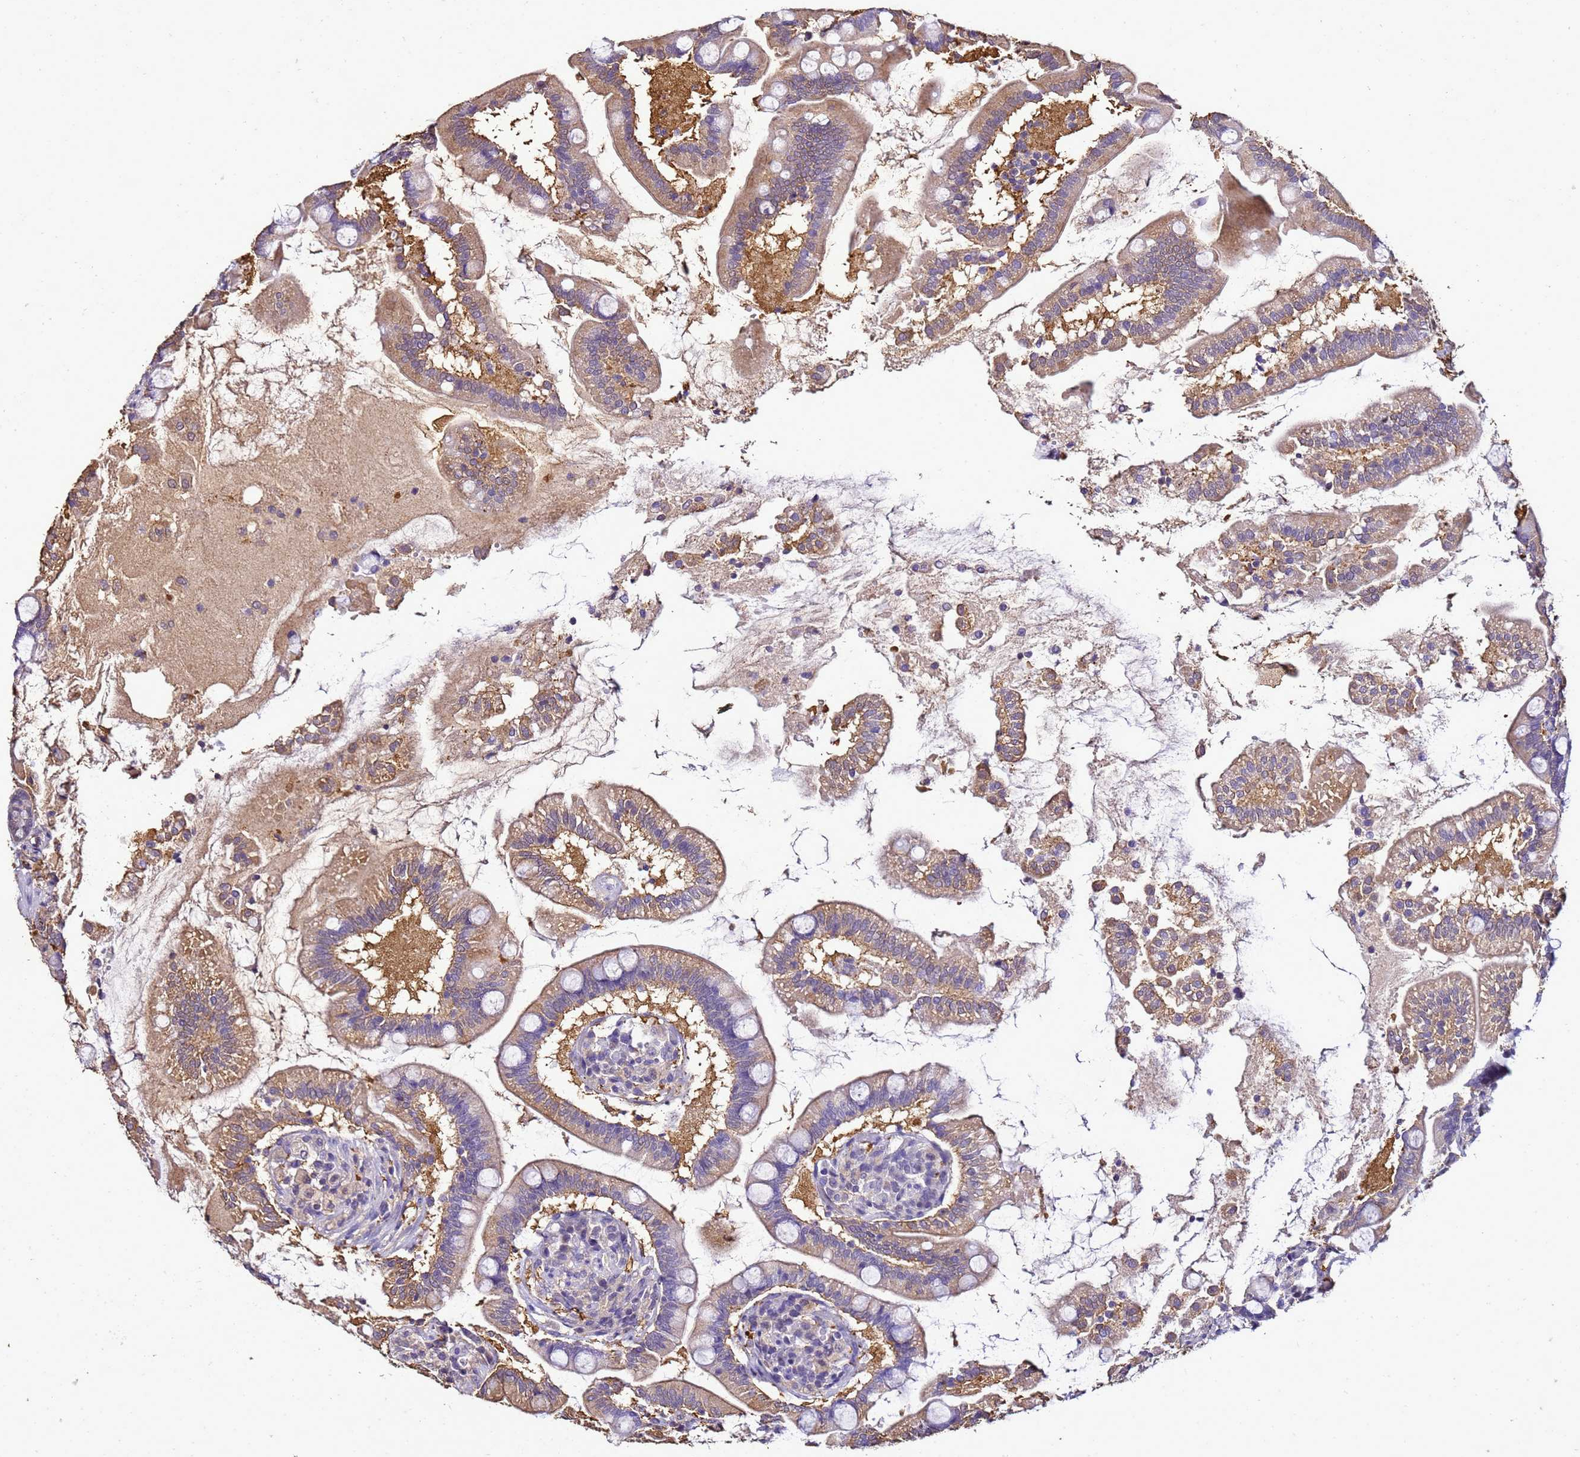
{"staining": {"intensity": "moderate", "quantity": "25%-75%", "location": "cytoplasmic/membranous"}, "tissue": "small intestine", "cell_type": "Glandular cells", "image_type": "normal", "snomed": [{"axis": "morphology", "description": "Normal tissue, NOS"}, {"axis": "topography", "description": "Small intestine"}], "caption": "A micrograph of human small intestine stained for a protein shows moderate cytoplasmic/membranous brown staining in glandular cells.", "gene": "ENOPH1", "patient": {"sex": "female", "age": 64}}